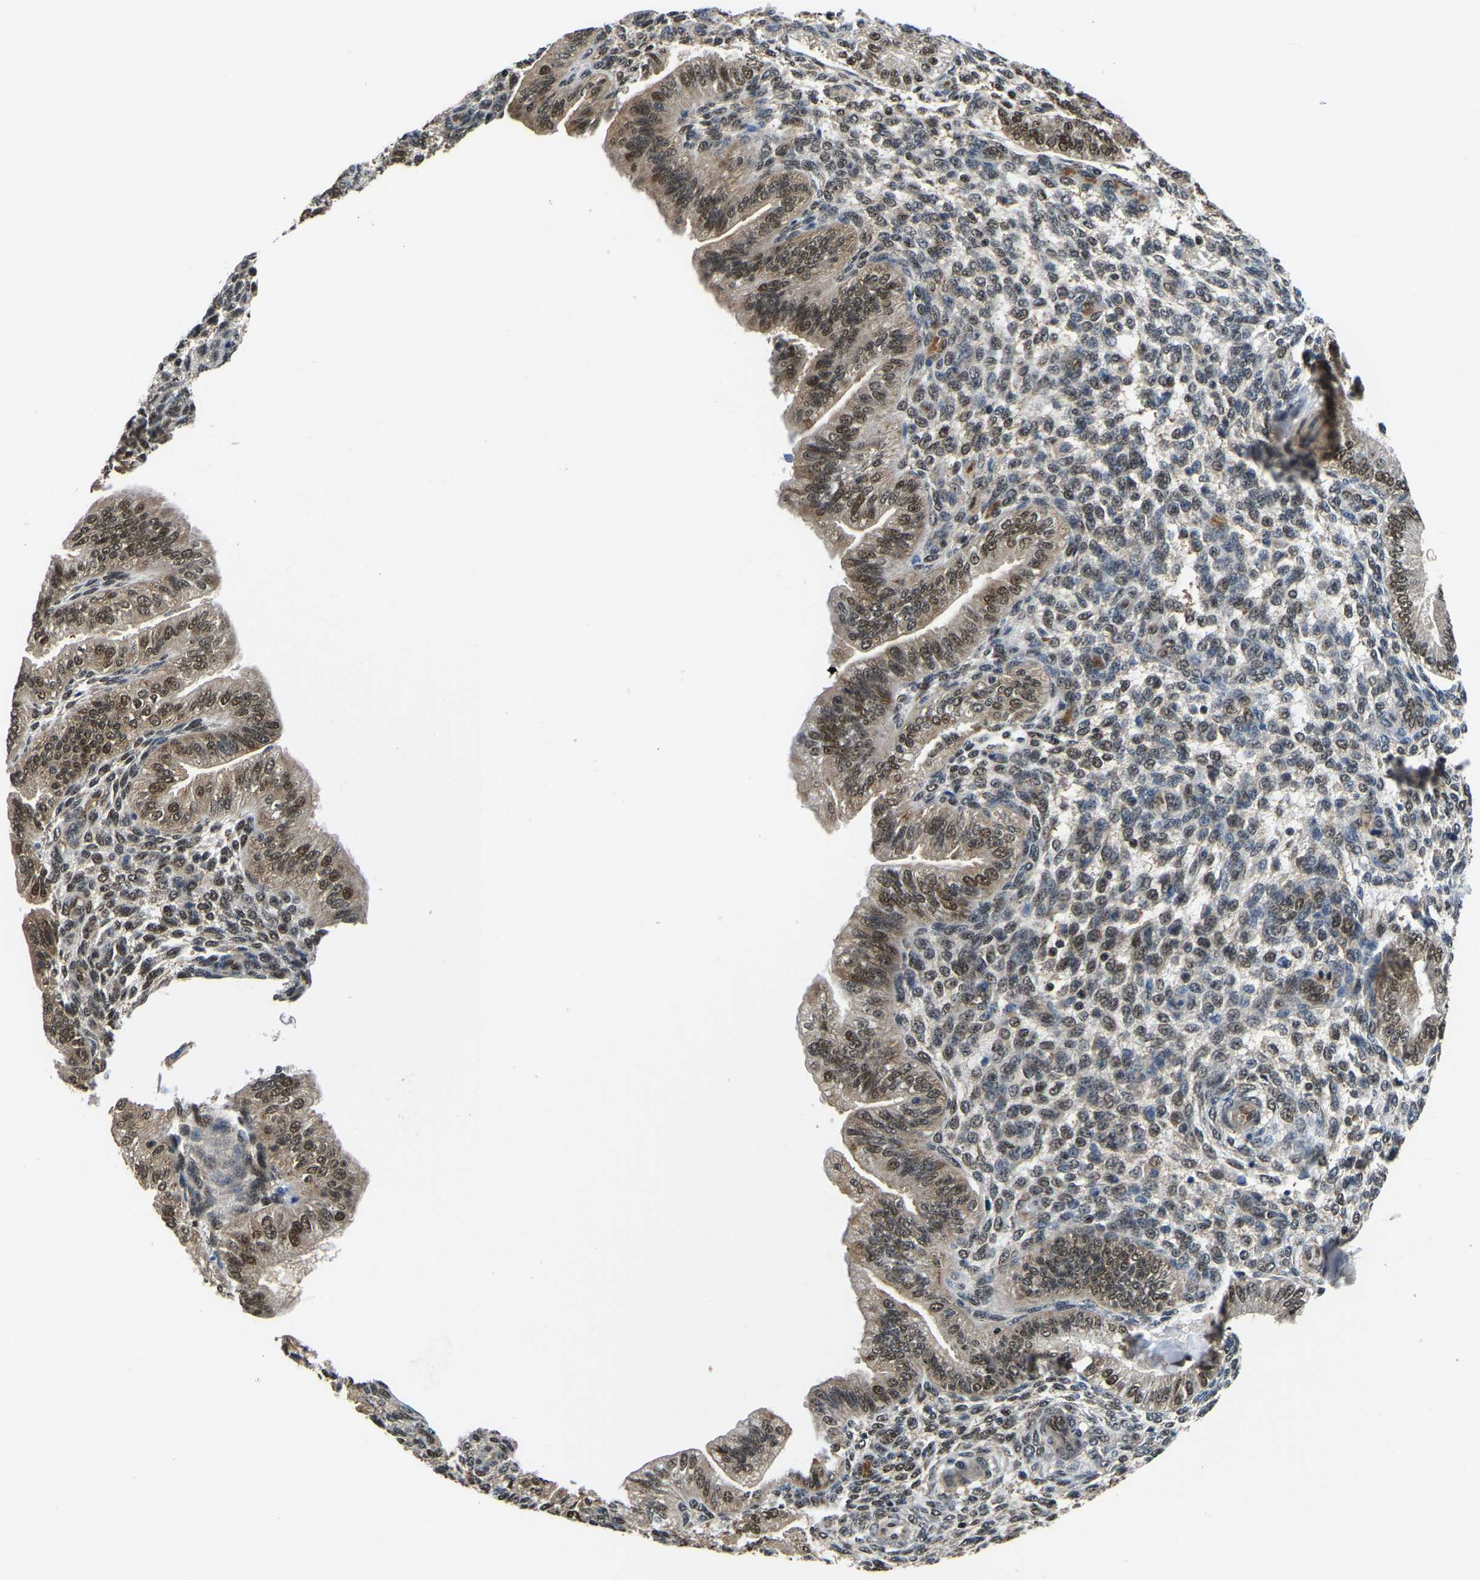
{"staining": {"intensity": "weak", "quantity": ">75%", "location": "nuclear"}, "tissue": "endometrium", "cell_type": "Cells in endometrial stroma", "image_type": "normal", "snomed": [{"axis": "morphology", "description": "Normal tissue, NOS"}, {"axis": "topography", "description": "Endometrium"}], "caption": "A brown stain highlights weak nuclear expression of a protein in cells in endometrial stroma of normal human endometrium.", "gene": "DFFA", "patient": {"sex": "female", "age": 39}}